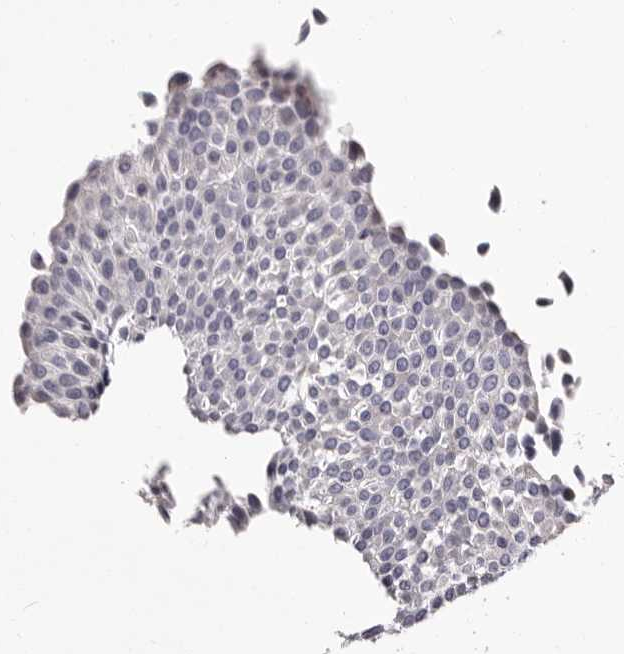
{"staining": {"intensity": "negative", "quantity": "none", "location": "none"}, "tissue": "urothelial cancer", "cell_type": "Tumor cells", "image_type": "cancer", "snomed": [{"axis": "morphology", "description": "Urothelial carcinoma, Low grade"}, {"axis": "topography", "description": "Urinary bladder"}], "caption": "An image of low-grade urothelial carcinoma stained for a protein shows no brown staining in tumor cells. (Immunohistochemistry (ihc), brightfield microscopy, high magnification).", "gene": "AUNIP", "patient": {"sex": "male", "age": 78}}